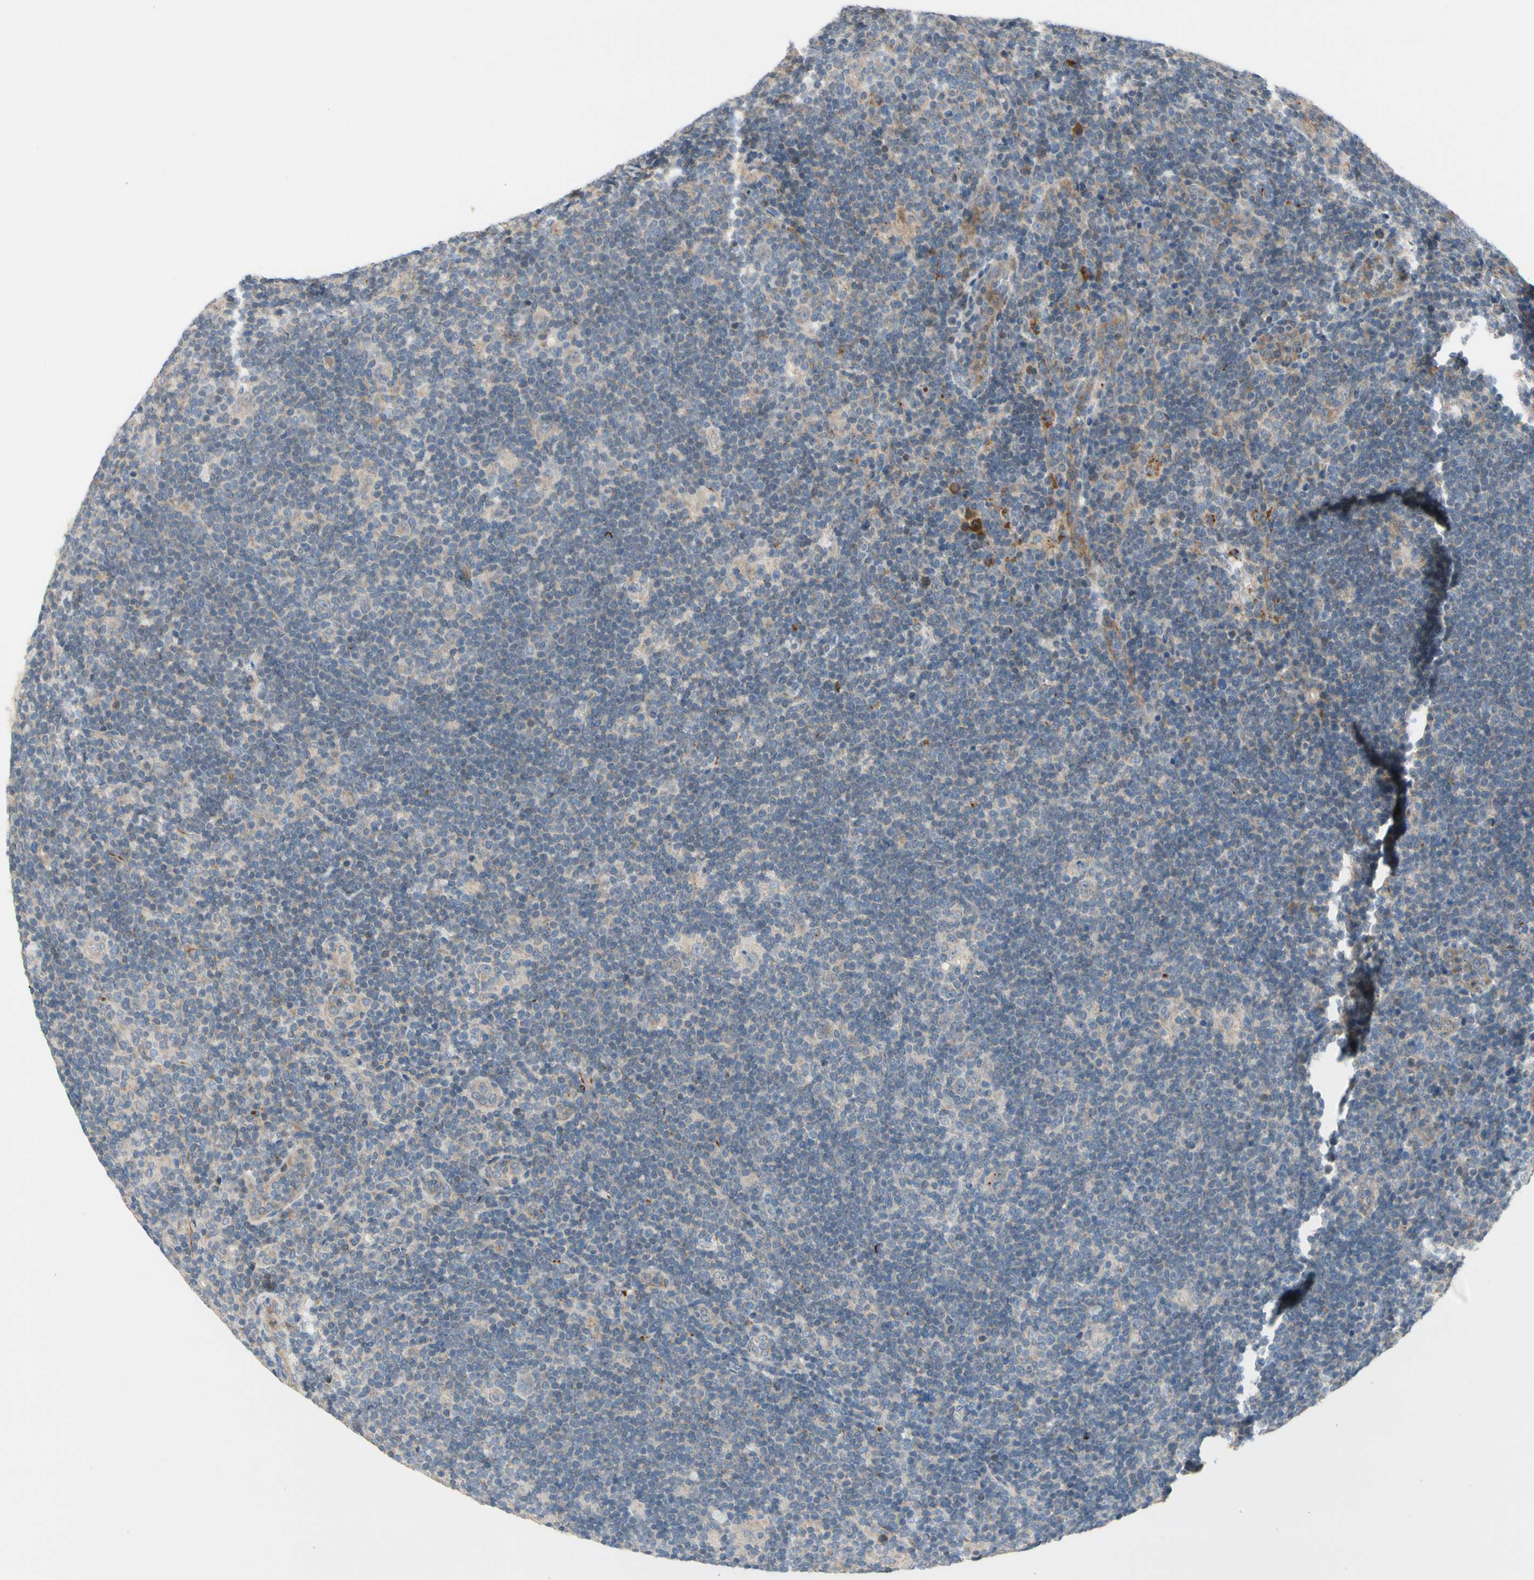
{"staining": {"intensity": "negative", "quantity": "none", "location": "none"}, "tissue": "lymphoma", "cell_type": "Tumor cells", "image_type": "cancer", "snomed": [{"axis": "morphology", "description": "Hodgkin's disease, NOS"}, {"axis": "topography", "description": "Lymph node"}], "caption": "Tumor cells are negative for protein expression in human Hodgkin's disease.", "gene": "GALNT5", "patient": {"sex": "female", "age": 57}}